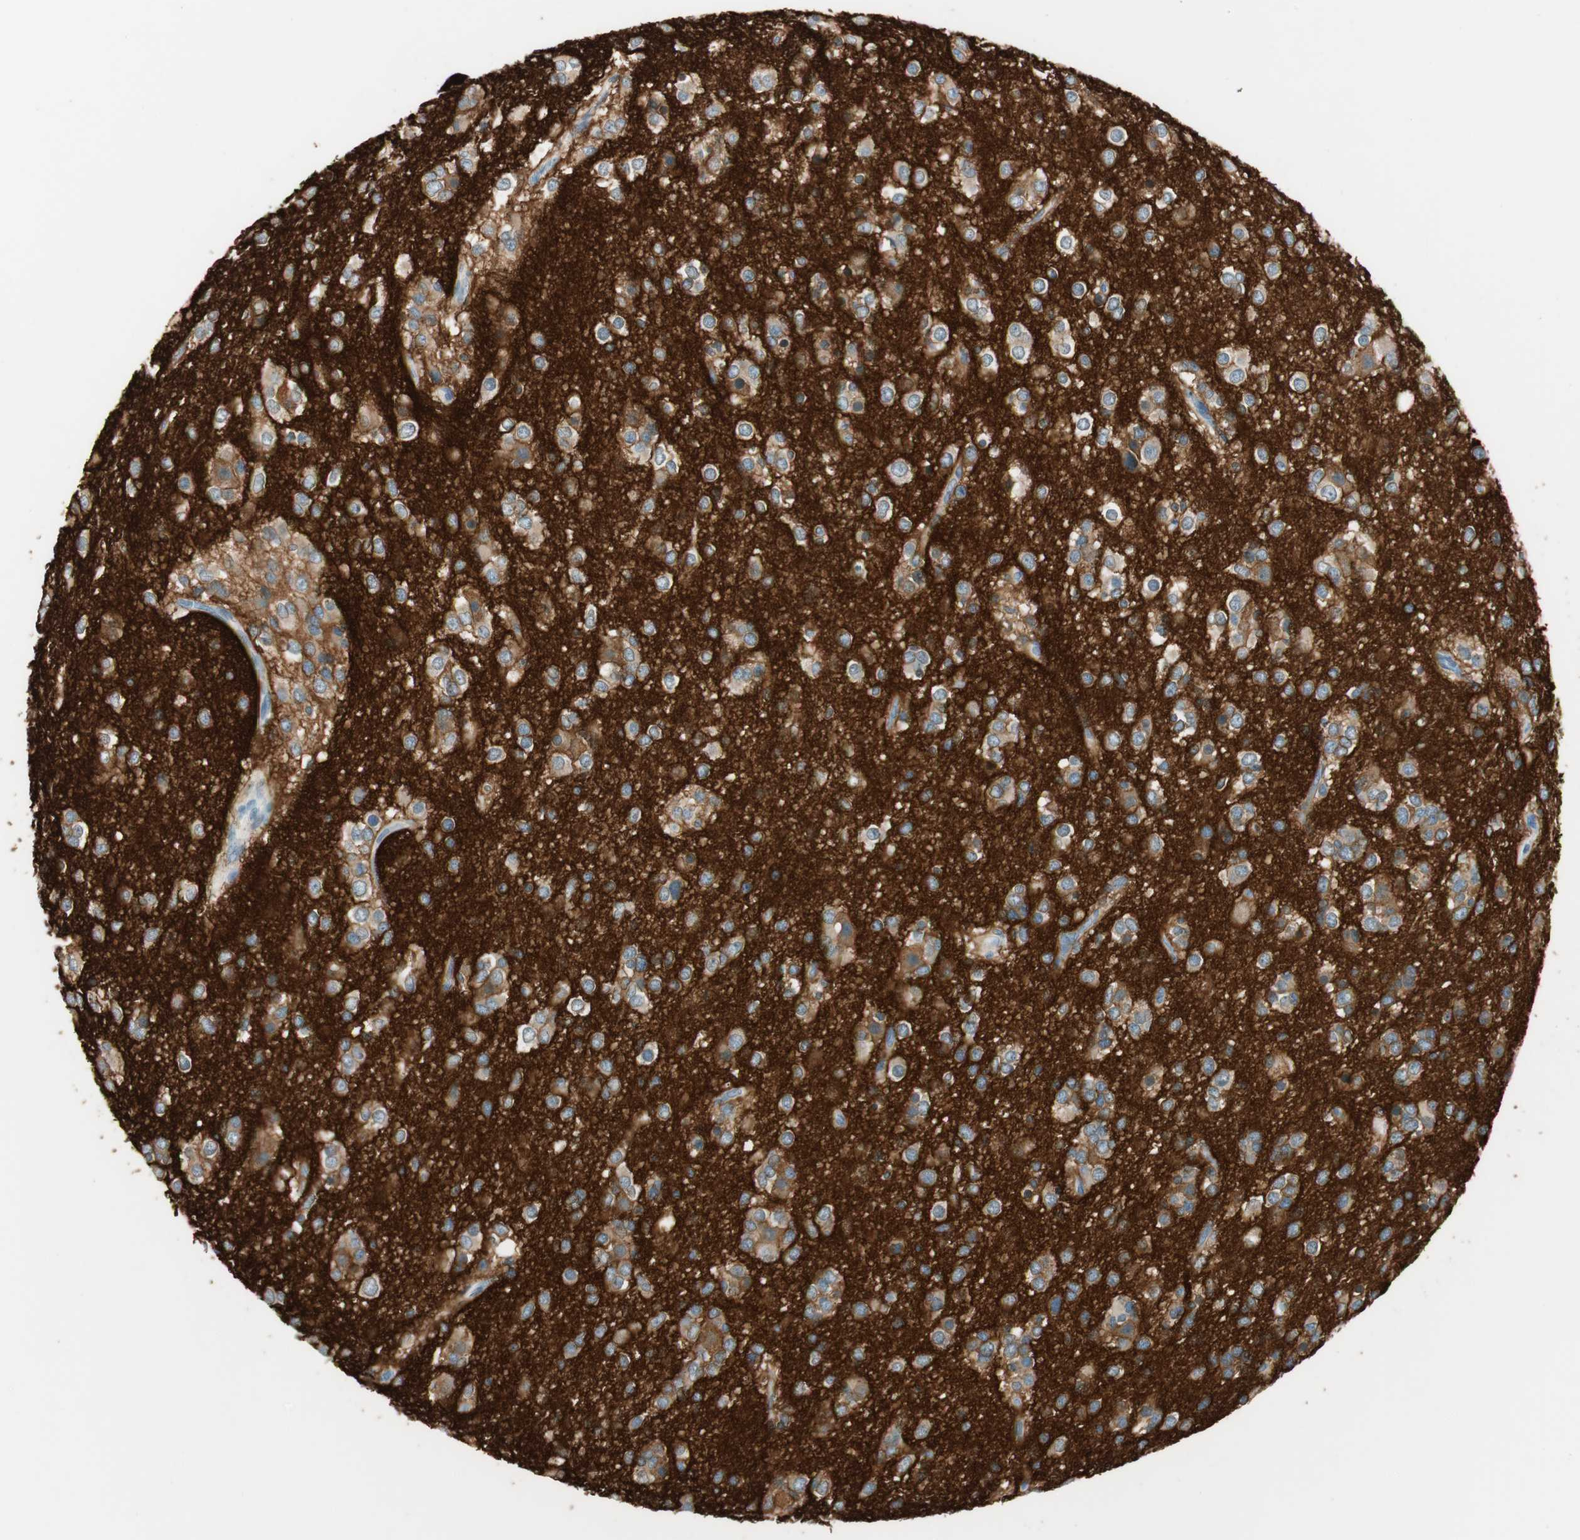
{"staining": {"intensity": "weak", "quantity": ">75%", "location": "cytoplasmic/membranous"}, "tissue": "glioma", "cell_type": "Tumor cells", "image_type": "cancer", "snomed": [{"axis": "morphology", "description": "Glioma, malignant, Low grade"}, {"axis": "topography", "description": "Brain"}], "caption": "The image reveals a brown stain indicating the presence of a protein in the cytoplasmic/membranous of tumor cells in malignant glioma (low-grade). (Stains: DAB (3,3'-diaminobenzidine) in brown, nuclei in blue, Microscopy: brightfield microscopy at high magnification).", "gene": "GNAO1", "patient": {"sex": "male", "age": 42}}